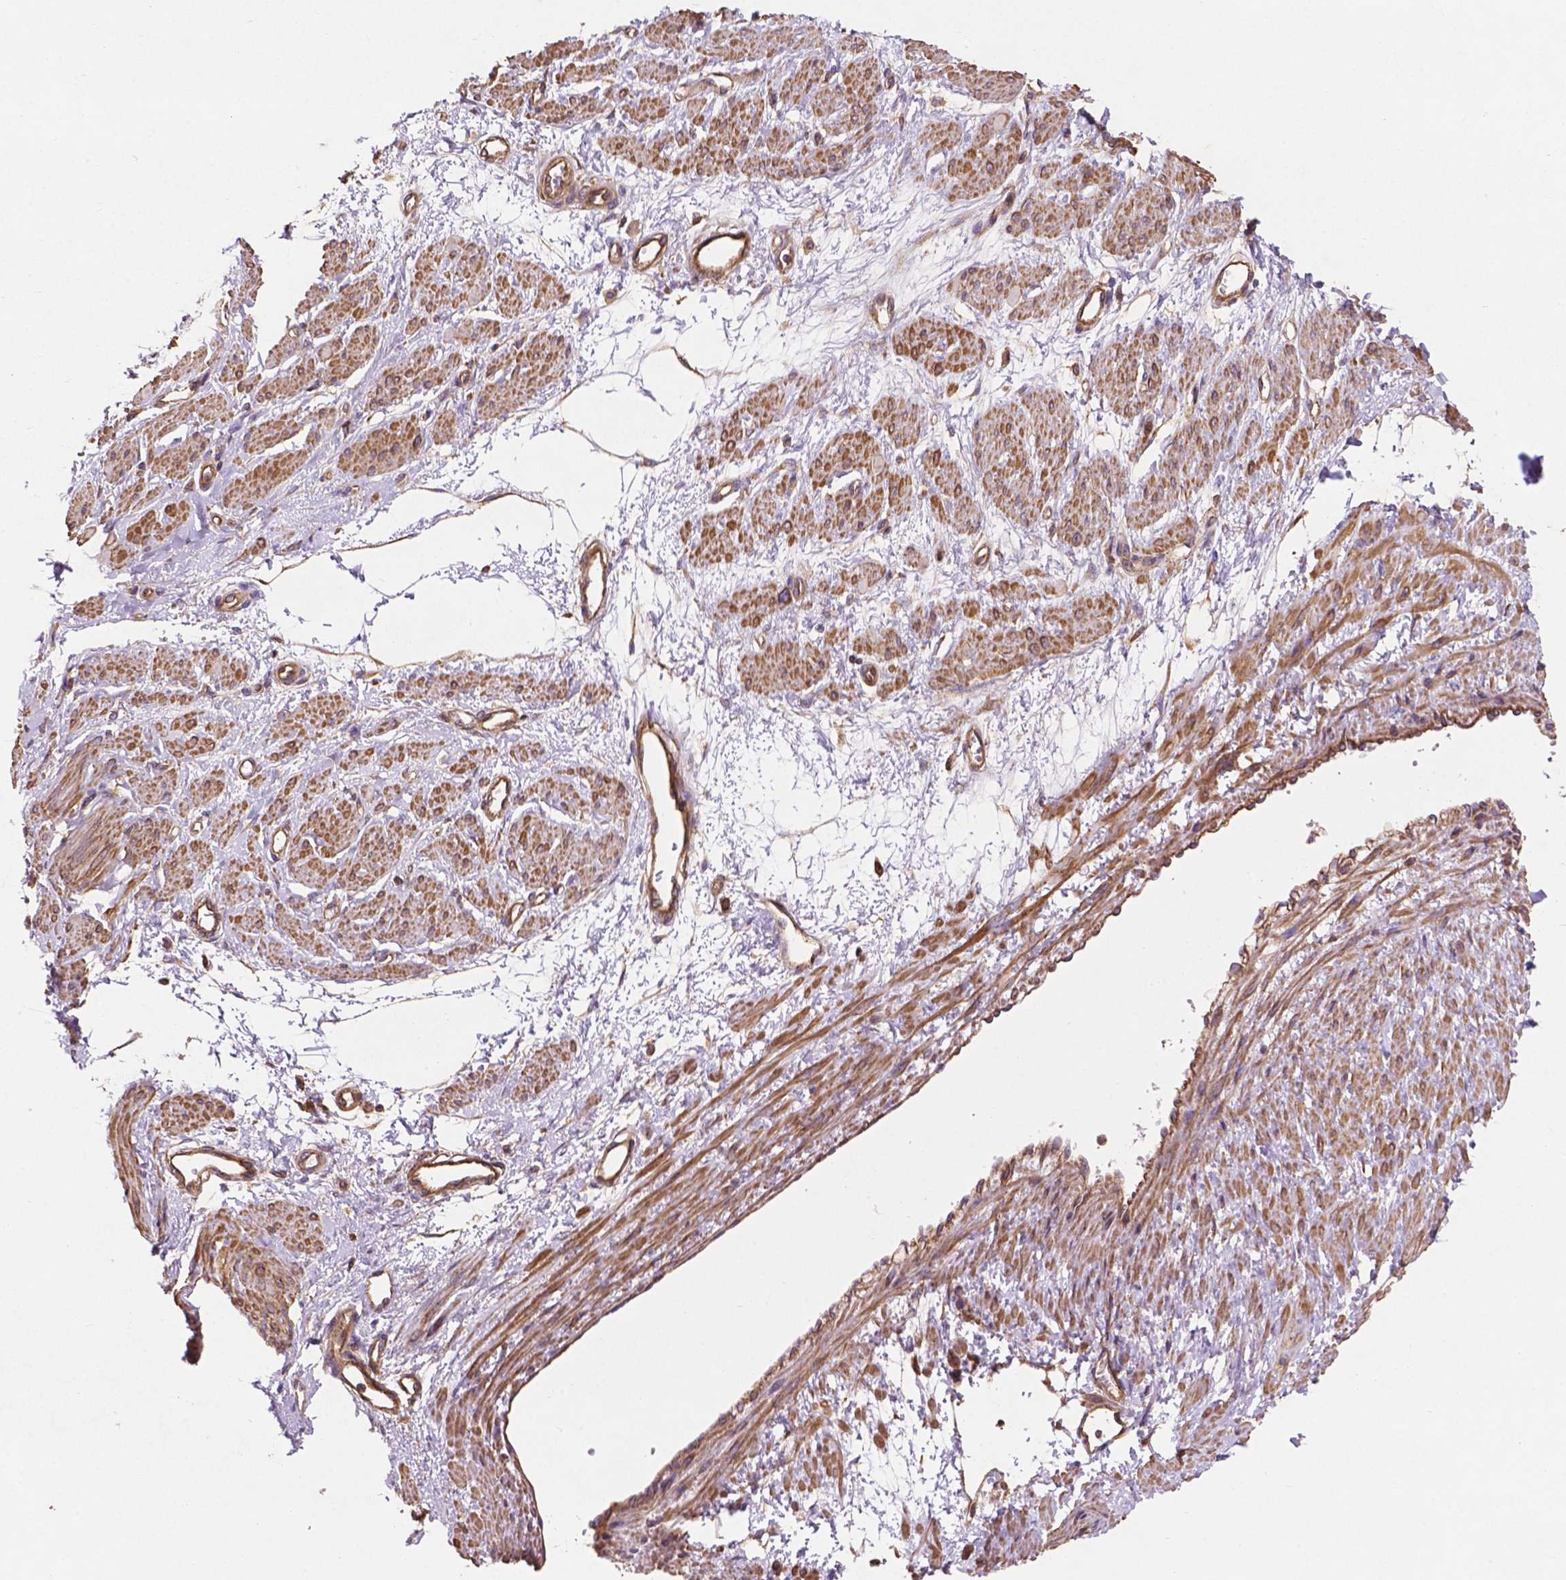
{"staining": {"intensity": "moderate", "quantity": ">75%", "location": "cytoplasmic/membranous"}, "tissue": "smooth muscle", "cell_type": "Smooth muscle cells", "image_type": "normal", "snomed": [{"axis": "morphology", "description": "Normal tissue, NOS"}, {"axis": "topography", "description": "Smooth muscle"}, {"axis": "topography", "description": "Uterus"}], "caption": "Immunohistochemical staining of normal human smooth muscle reveals moderate cytoplasmic/membranous protein positivity in approximately >75% of smooth muscle cells.", "gene": "CCDC71L", "patient": {"sex": "female", "age": 39}}